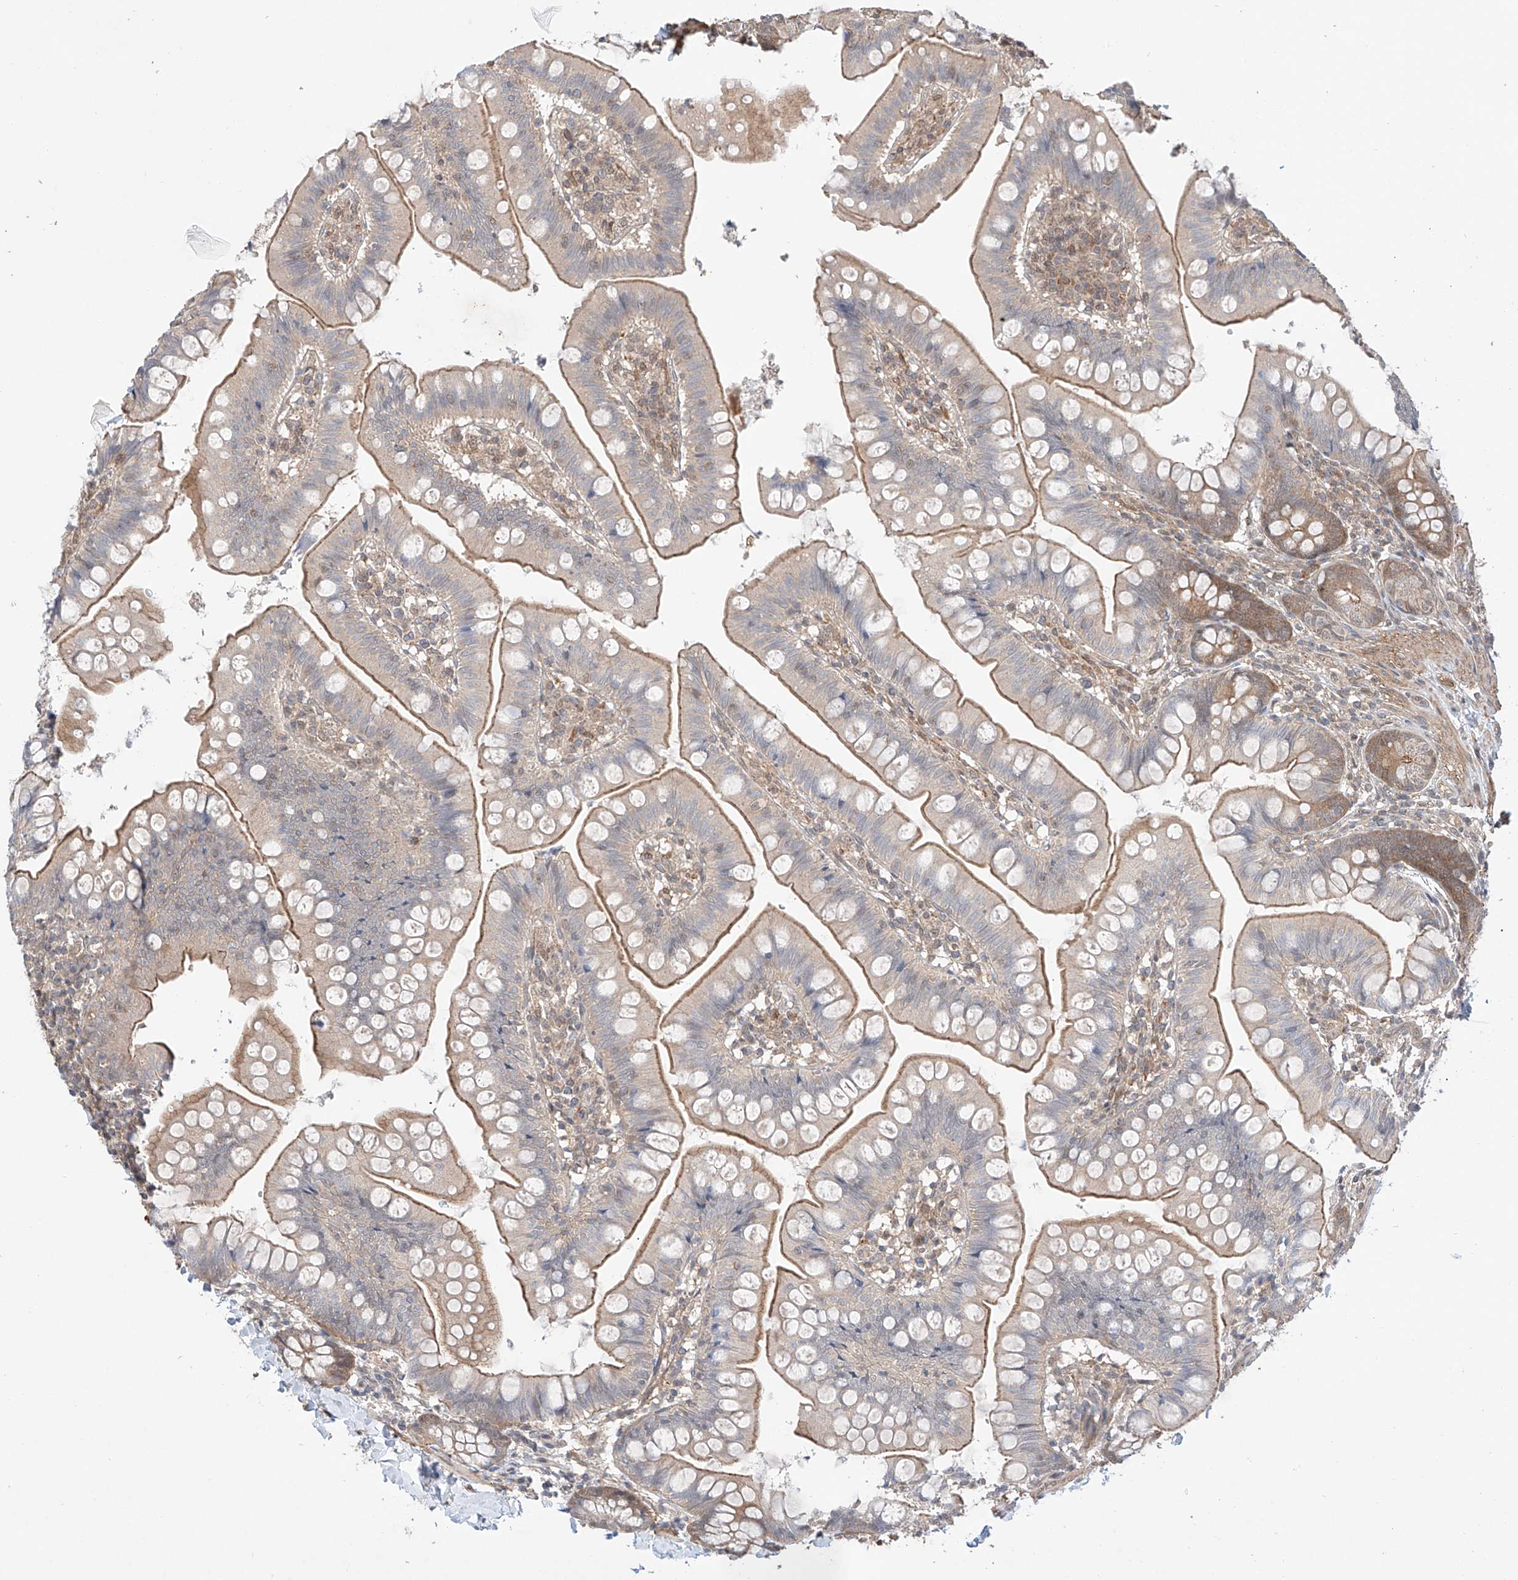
{"staining": {"intensity": "moderate", "quantity": "<25%", "location": "cytoplasmic/membranous"}, "tissue": "small intestine", "cell_type": "Glandular cells", "image_type": "normal", "snomed": [{"axis": "morphology", "description": "Normal tissue, NOS"}, {"axis": "topography", "description": "Small intestine"}], "caption": "High-magnification brightfield microscopy of normal small intestine stained with DAB (3,3'-diaminobenzidine) (brown) and counterstained with hematoxylin (blue). glandular cells exhibit moderate cytoplasmic/membranous positivity is identified in about<25% of cells.", "gene": "TSR2", "patient": {"sex": "male", "age": 7}}